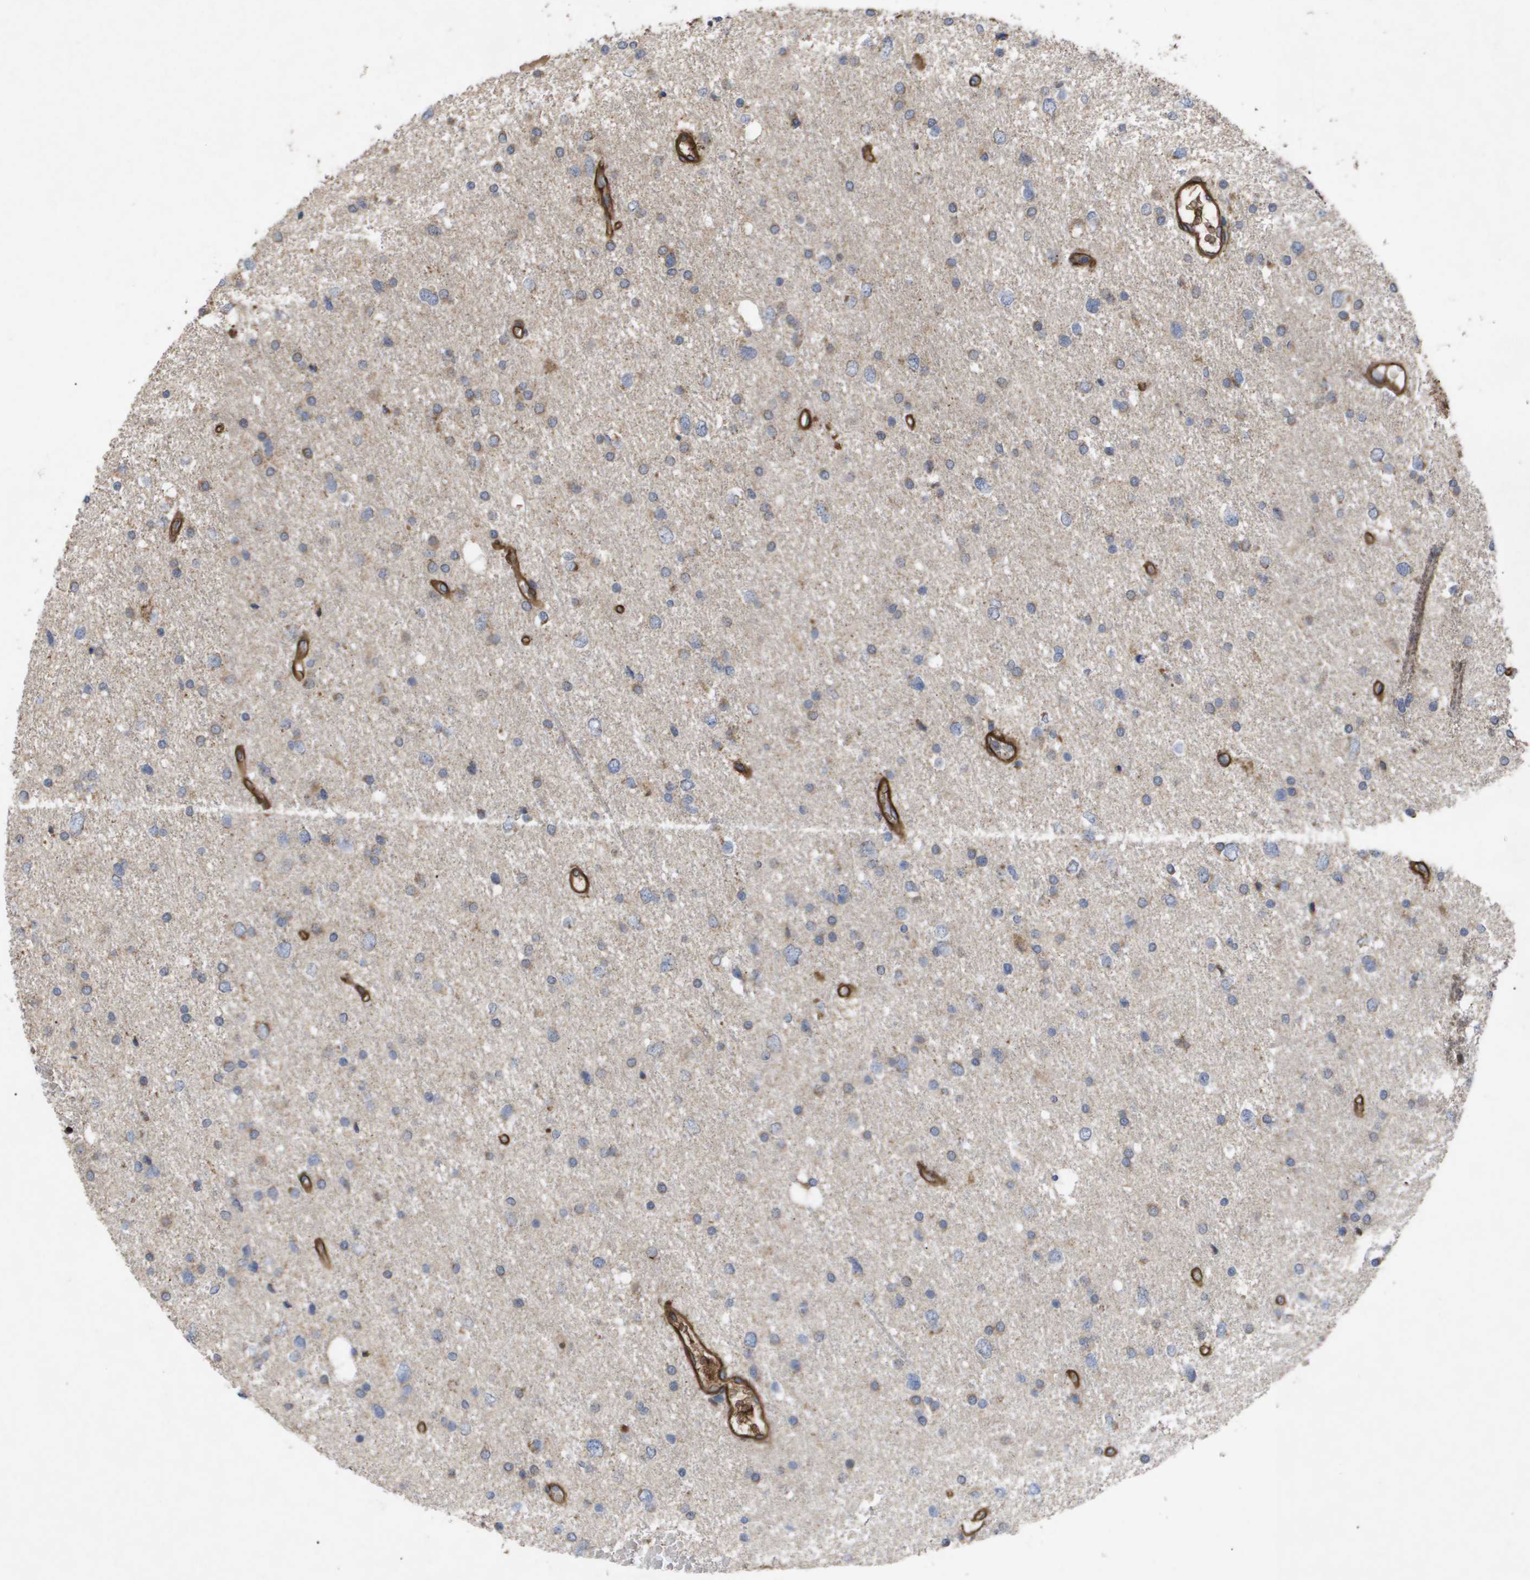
{"staining": {"intensity": "moderate", "quantity": "<25%", "location": "cytoplasmic/membranous"}, "tissue": "glioma", "cell_type": "Tumor cells", "image_type": "cancer", "snomed": [{"axis": "morphology", "description": "Glioma, malignant, Low grade"}, {"axis": "topography", "description": "Brain"}], "caption": "A high-resolution photomicrograph shows immunohistochemistry staining of malignant glioma (low-grade), which shows moderate cytoplasmic/membranous staining in approximately <25% of tumor cells. The staining was performed using DAB (3,3'-diaminobenzidine) to visualize the protein expression in brown, while the nuclei were stained in blue with hematoxylin (Magnification: 20x).", "gene": "TNS1", "patient": {"sex": "female", "age": 37}}